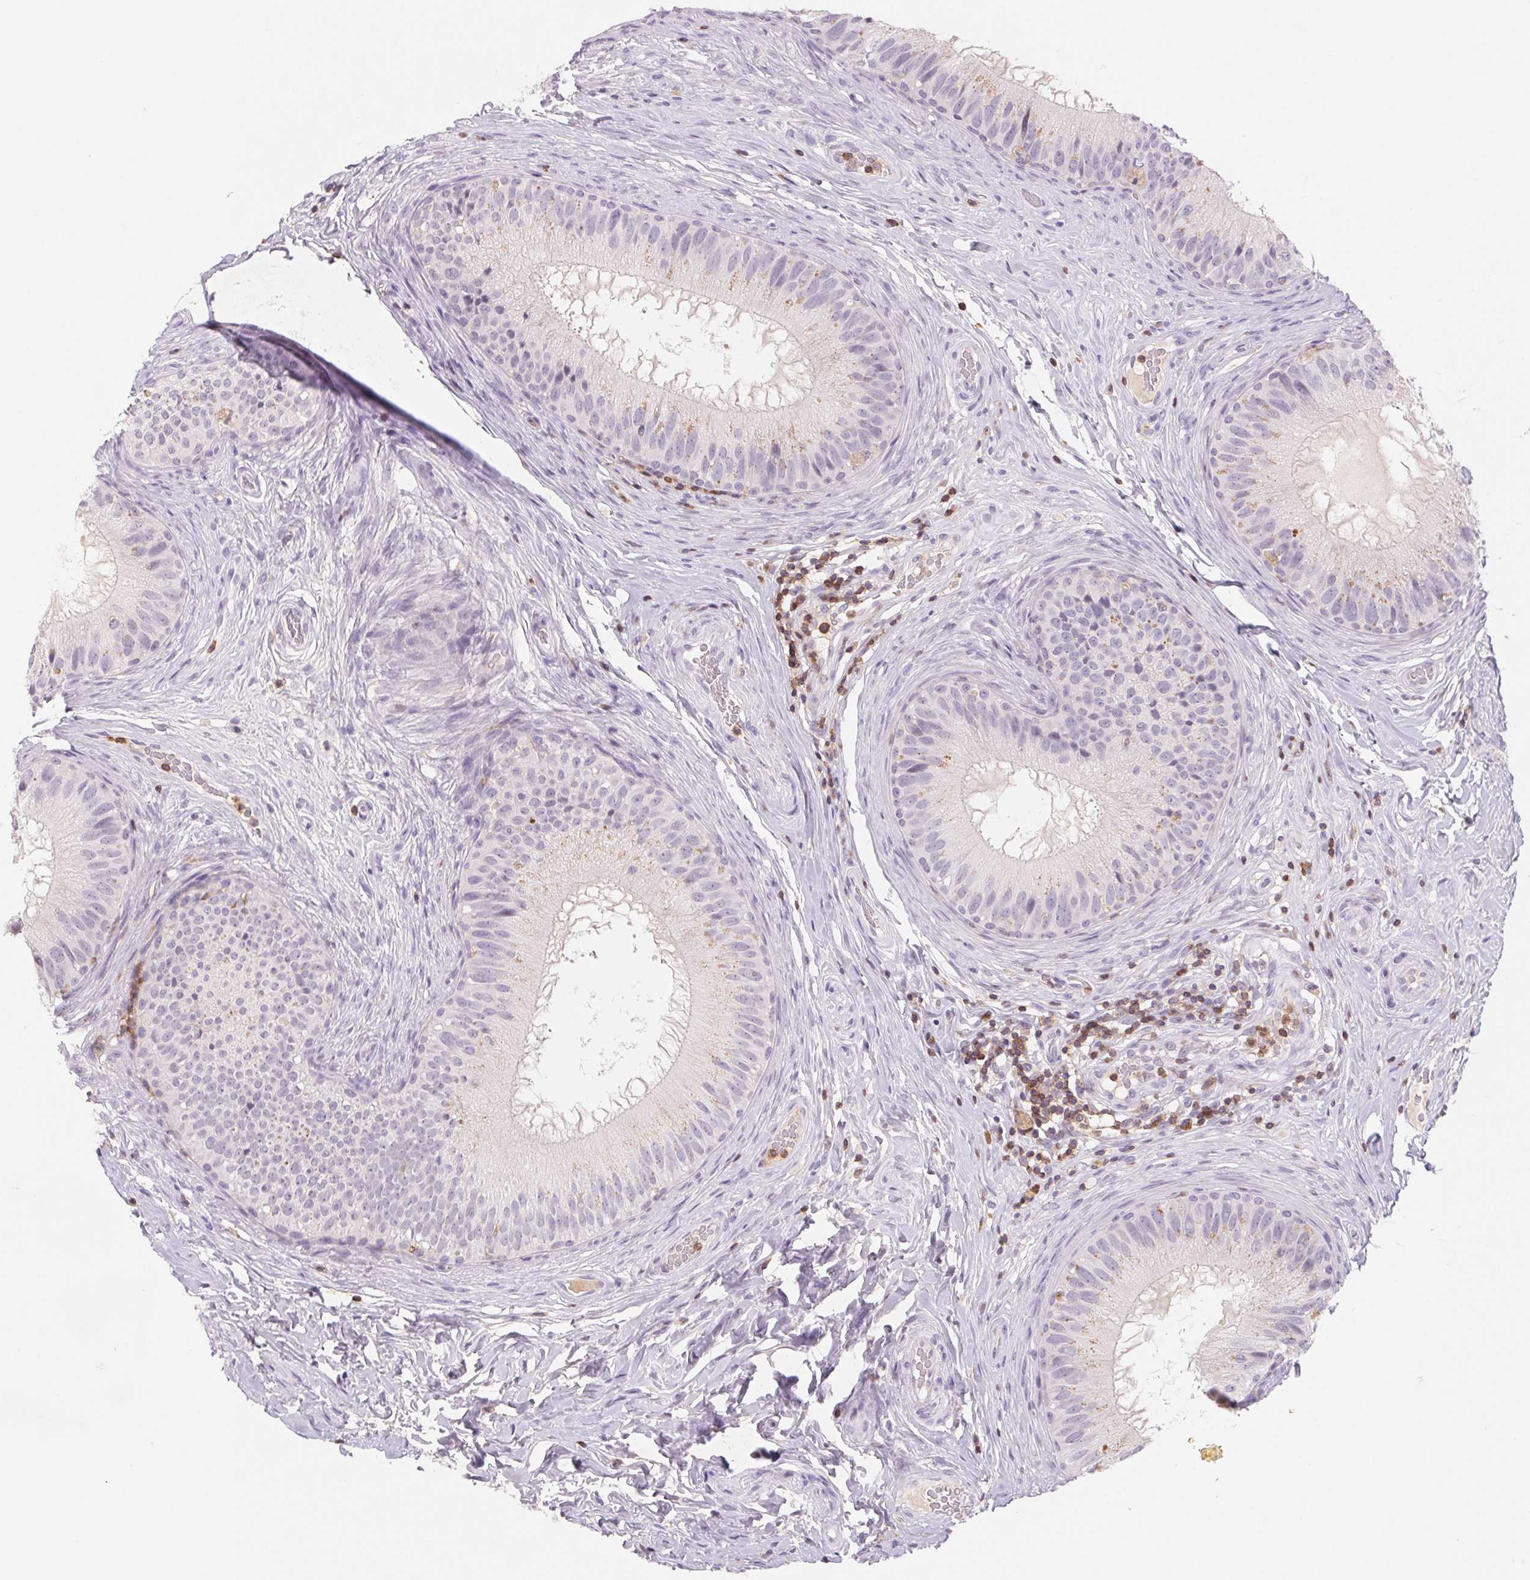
{"staining": {"intensity": "negative", "quantity": "none", "location": "none"}, "tissue": "epididymis", "cell_type": "Glandular cells", "image_type": "normal", "snomed": [{"axis": "morphology", "description": "Normal tissue, NOS"}, {"axis": "topography", "description": "Epididymis"}], "caption": "Unremarkable epididymis was stained to show a protein in brown. There is no significant positivity in glandular cells. (DAB (3,3'-diaminobenzidine) immunohistochemistry, high magnification).", "gene": "KIF26A", "patient": {"sex": "male", "age": 34}}